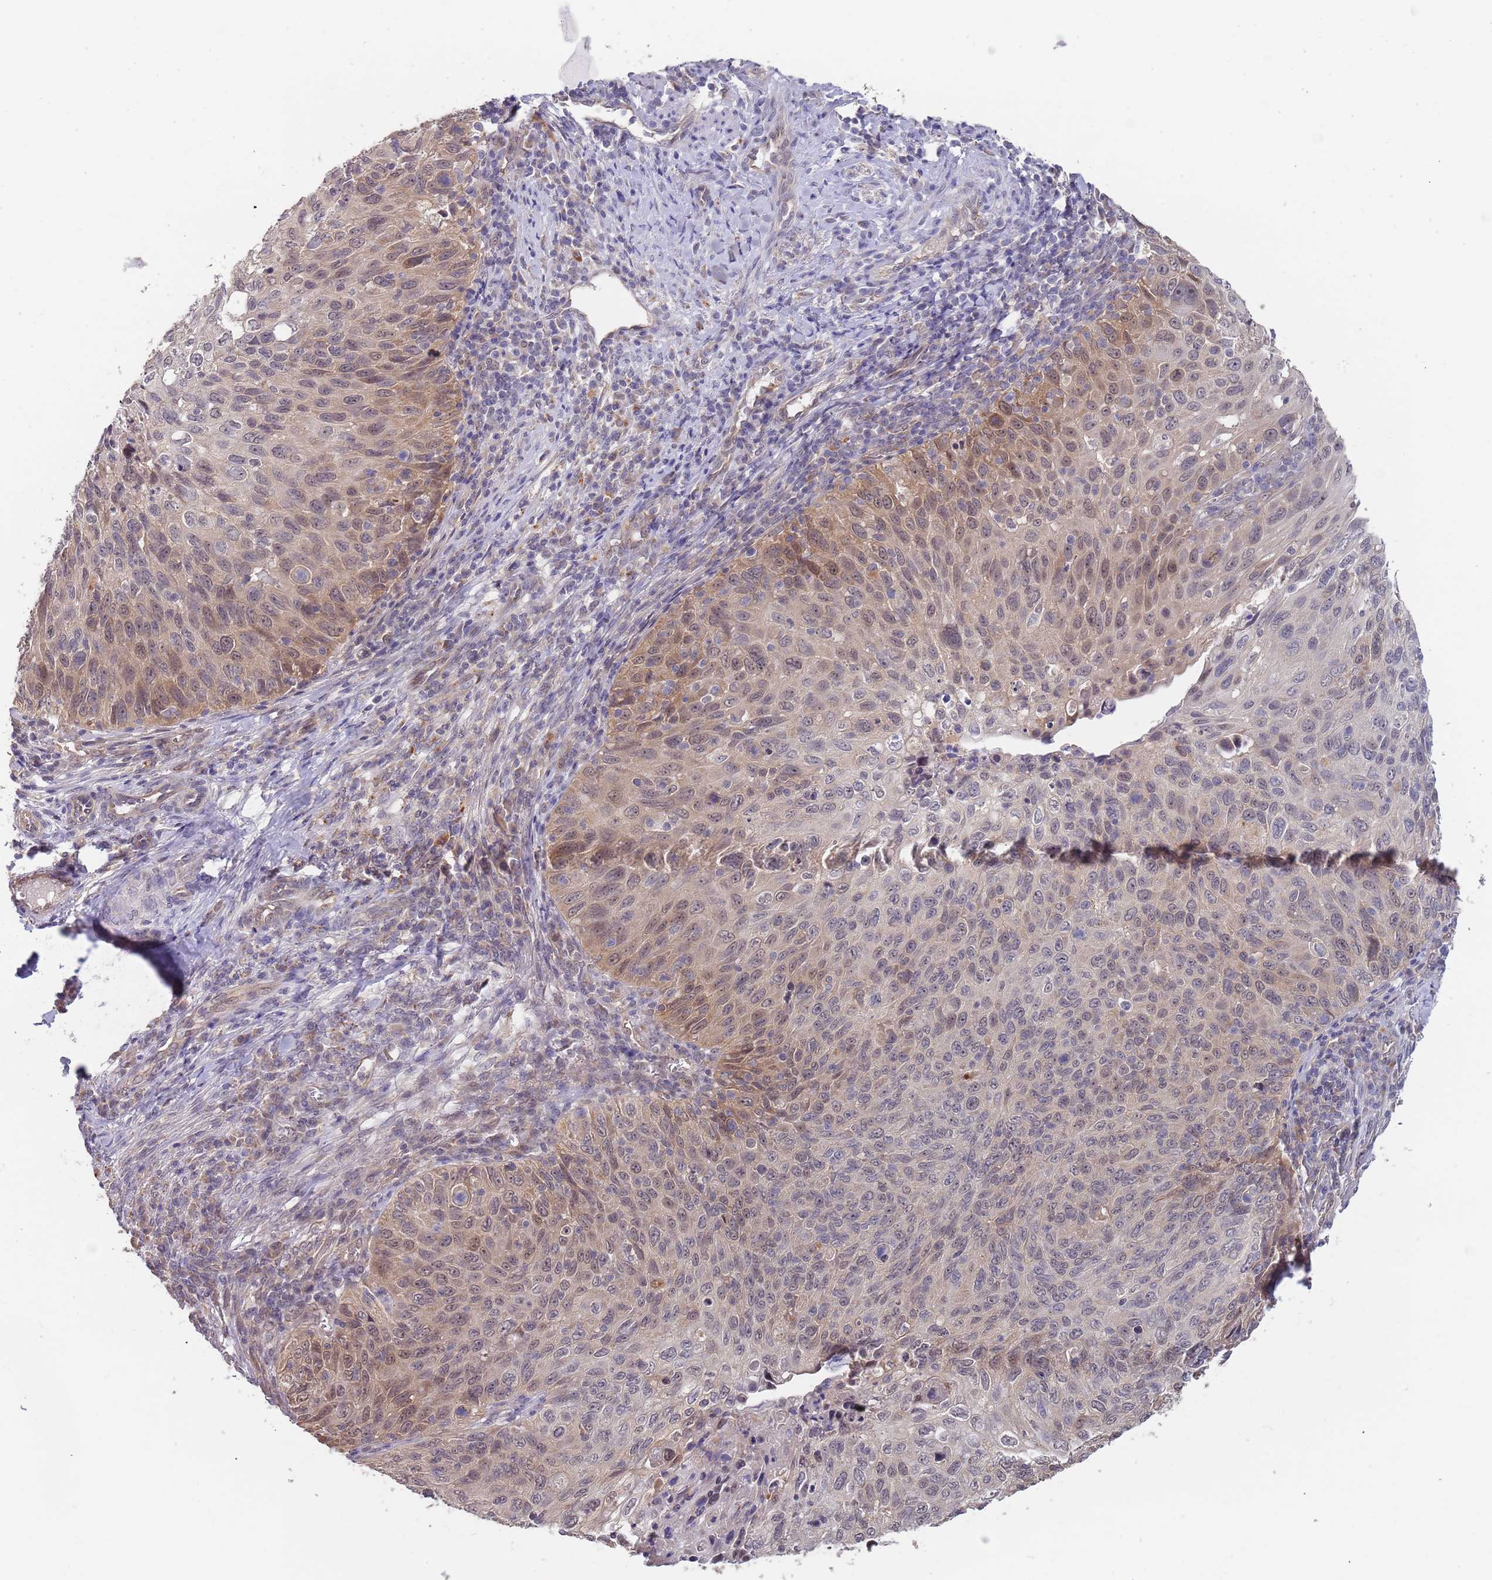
{"staining": {"intensity": "weak", "quantity": "25%-75%", "location": "cytoplasmic/membranous,nuclear"}, "tissue": "cervical cancer", "cell_type": "Tumor cells", "image_type": "cancer", "snomed": [{"axis": "morphology", "description": "Squamous cell carcinoma, NOS"}, {"axis": "topography", "description": "Cervix"}], "caption": "A brown stain shows weak cytoplasmic/membranous and nuclear staining of a protein in squamous cell carcinoma (cervical) tumor cells.", "gene": "TMEM64", "patient": {"sex": "female", "age": 70}}